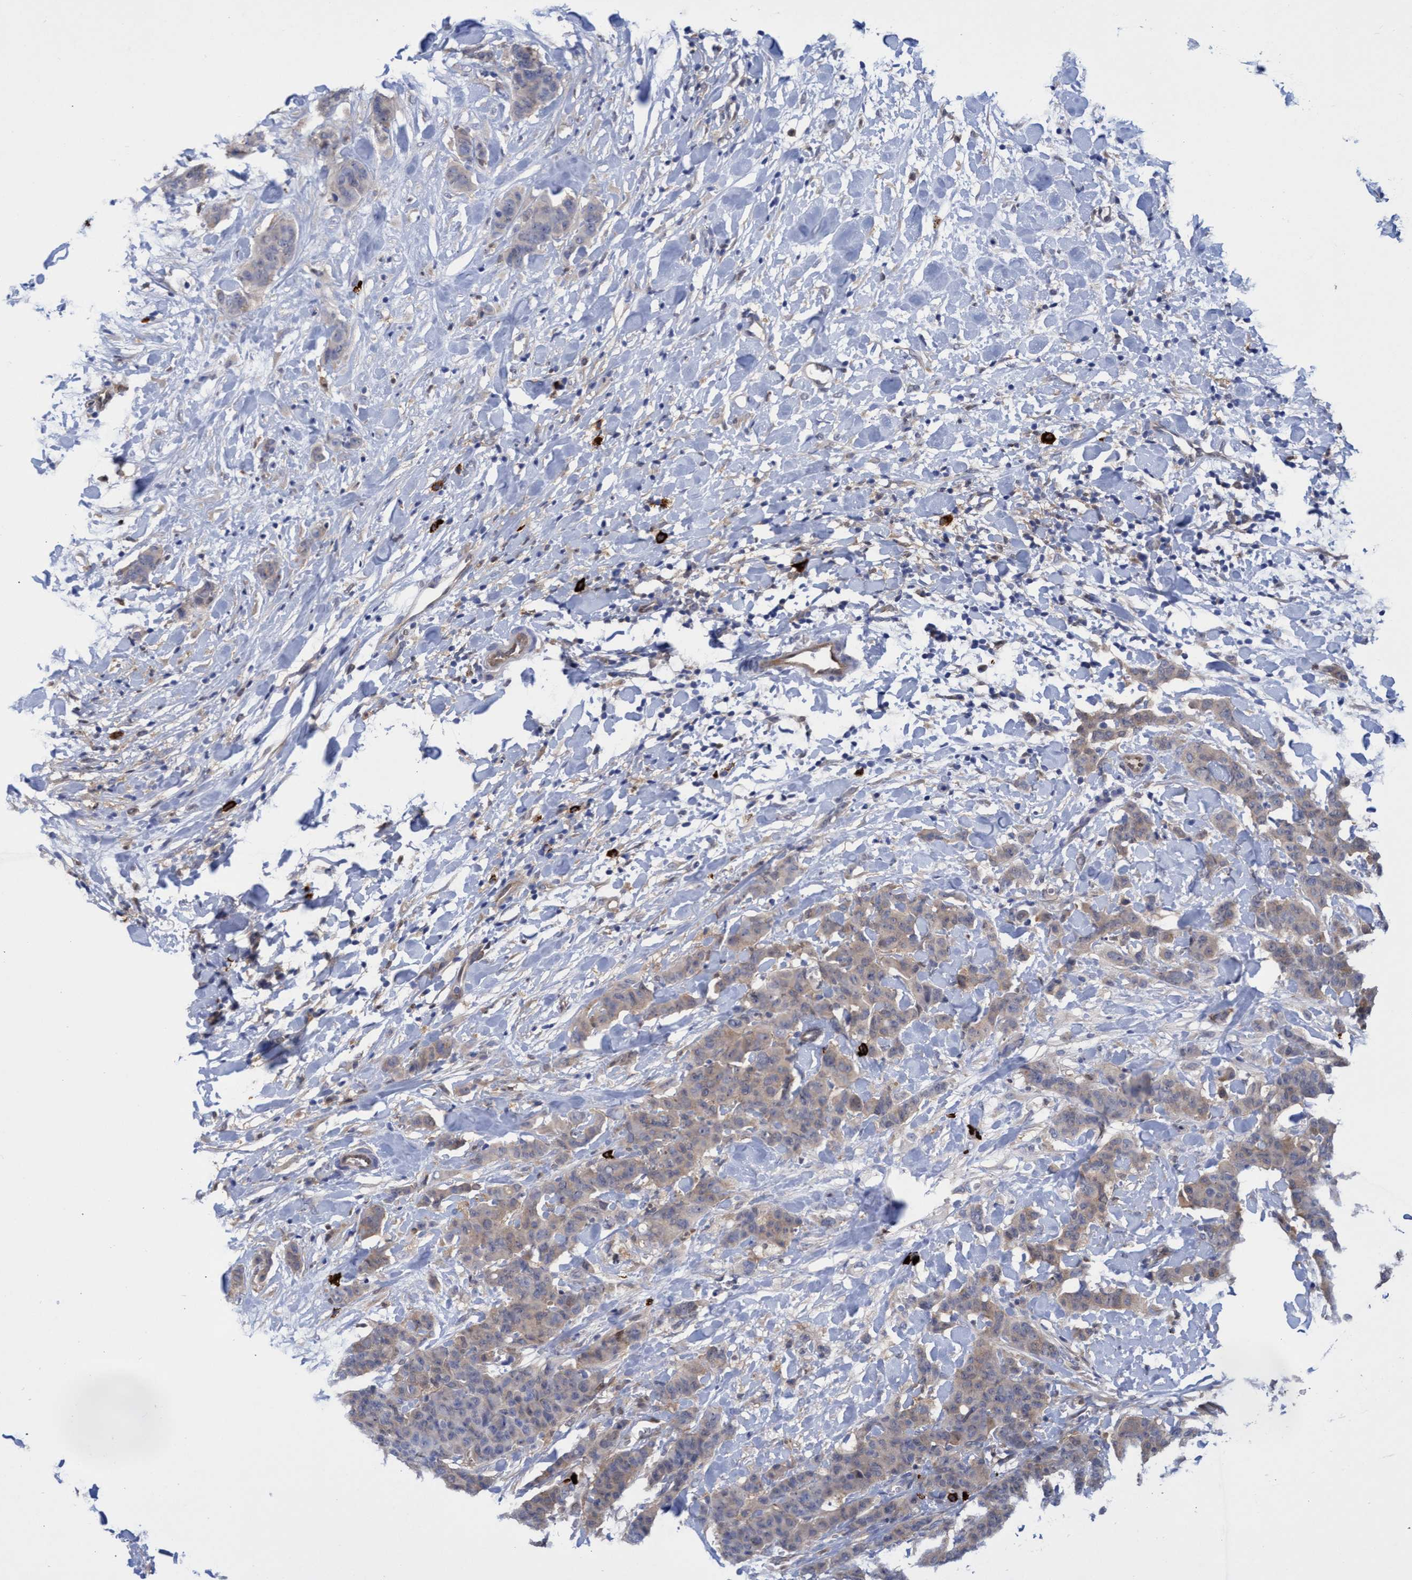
{"staining": {"intensity": "weak", "quantity": ">75%", "location": "cytoplasmic/membranous"}, "tissue": "breast cancer", "cell_type": "Tumor cells", "image_type": "cancer", "snomed": [{"axis": "morphology", "description": "Normal tissue, NOS"}, {"axis": "morphology", "description": "Duct carcinoma"}, {"axis": "topography", "description": "Breast"}], "caption": "Brown immunohistochemical staining in human breast cancer (infiltrating ductal carcinoma) demonstrates weak cytoplasmic/membranous expression in approximately >75% of tumor cells.", "gene": "PNPO", "patient": {"sex": "female", "age": 40}}